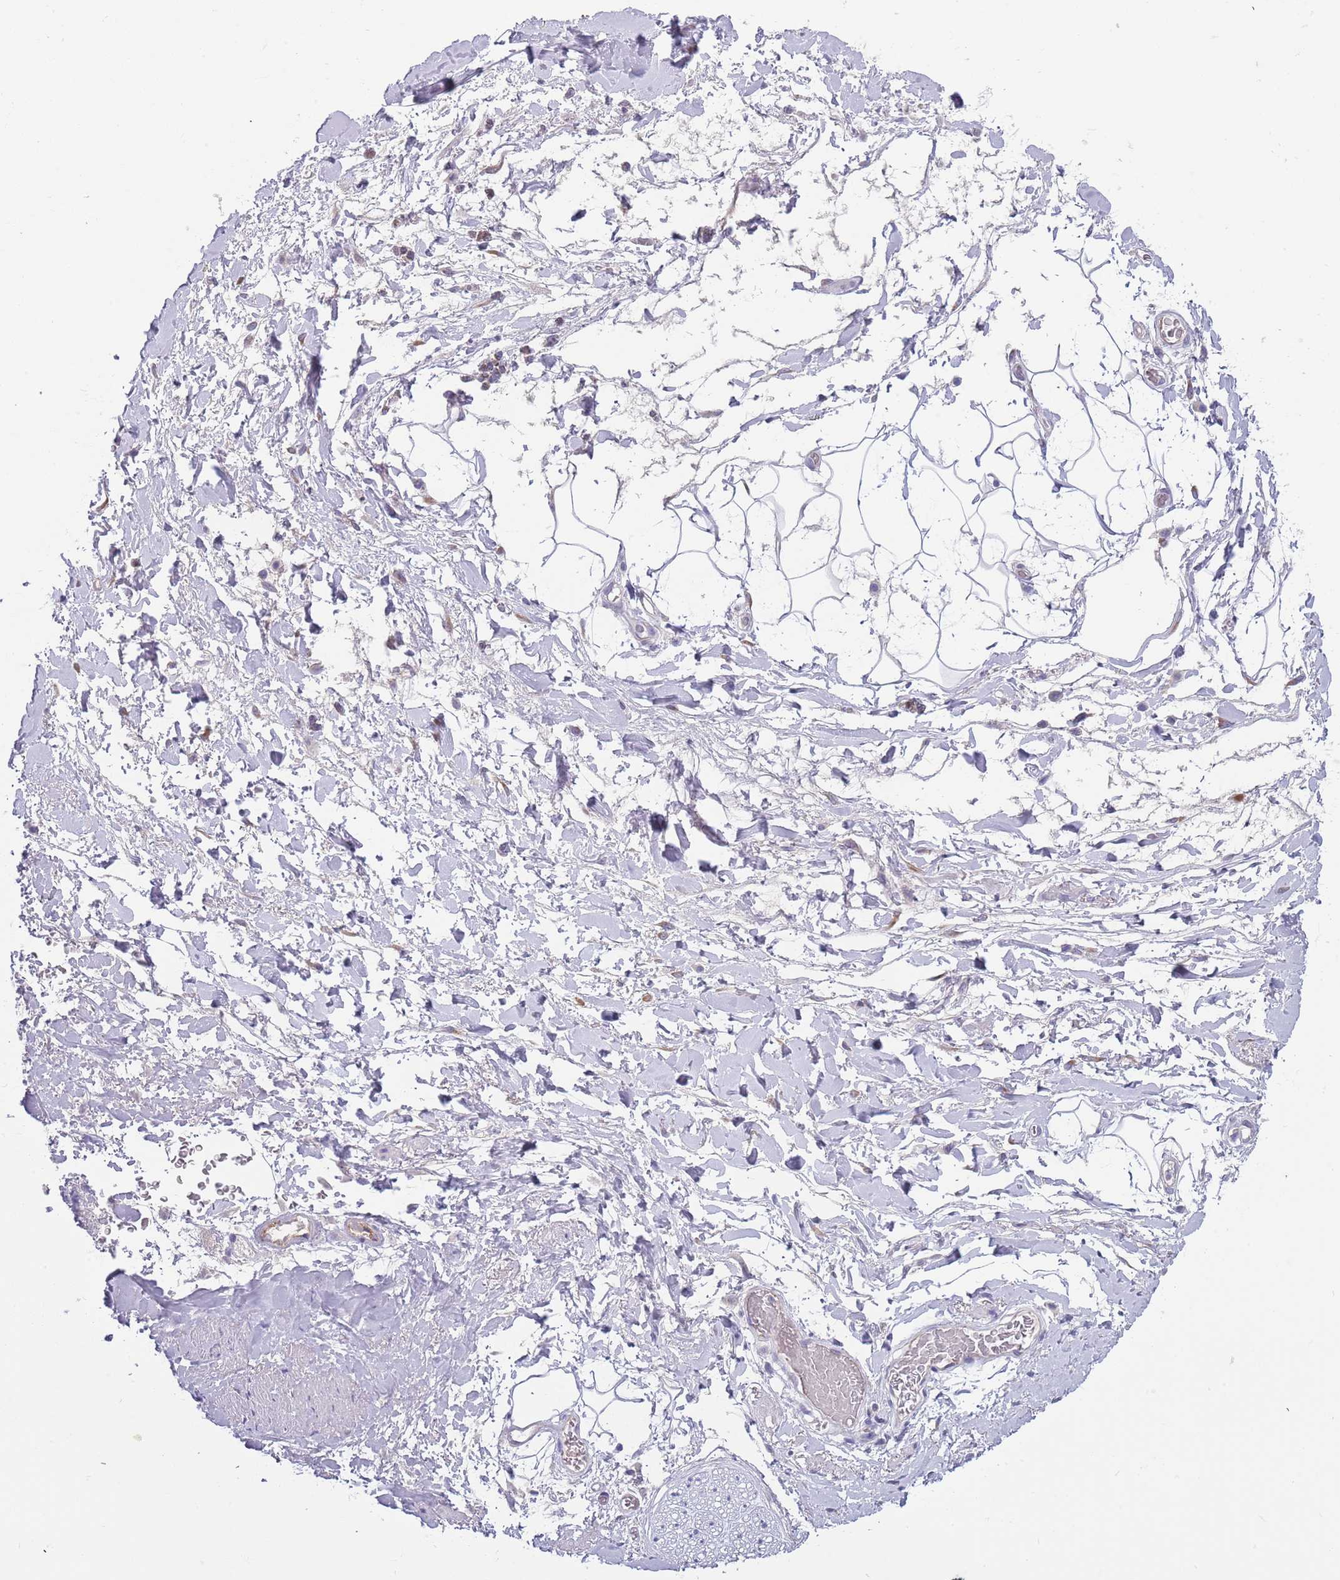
{"staining": {"intensity": "negative", "quantity": "none", "location": "none"}, "tissue": "adipose tissue", "cell_type": "Adipocytes", "image_type": "normal", "snomed": [{"axis": "morphology", "description": "Normal tissue, NOS"}, {"axis": "morphology", "description": "Adenocarcinoma, NOS"}, {"axis": "topography", "description": "Rectum"}, {"axis": "topography", "description": "Vagina"}, {"axis": "topography", "description": "Peripheral nerve tissue"}], "caption": "IHC histopathology image of unremarkable adipose tissue stained for a protein (brown), which exhibits no expression in adipocytes.", "gene": "TNRC6C", "patient": {"sex": "female", "age": 71}}